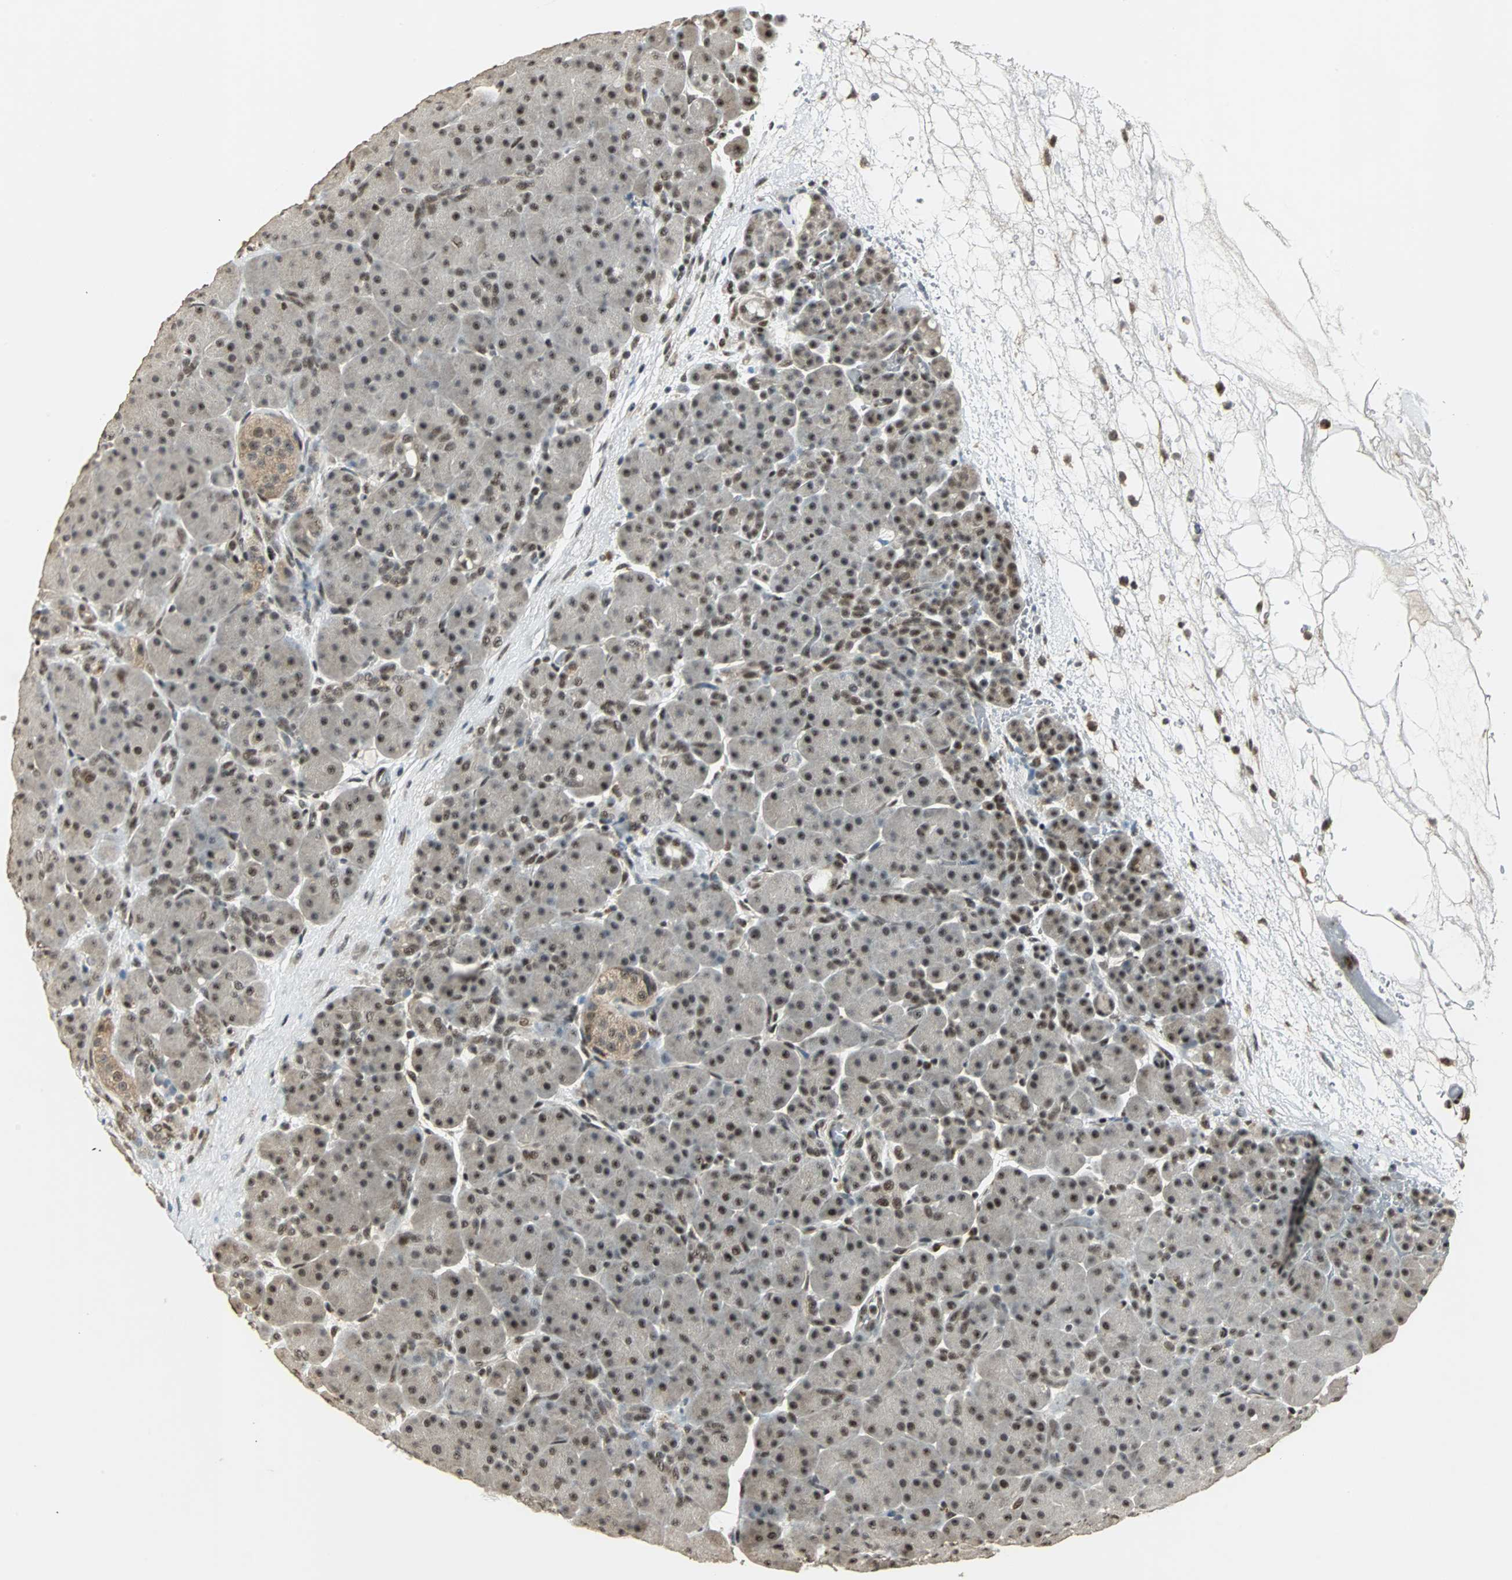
{"staining": {"intensity": "strong", "quantity": ">75%", "location": "nuclear"}, "tissue": "pancreas", "cell_type": "Exocrine glandular cells", "image_type": "normal", "snomed": [{"axis": "morphology", "description": "Normal tissue, NOS"}, {"axis": "topography", "description": "Pancreas"}], "caption": "Immunohistochemical staining of unremarkable human pancreas displays strong nuclear protein positivity in about >75% of exocrine glandular cells. The staining was performed using DAB, with brown indicating positive protein expression. Nuclei are stained blue with hematoxylin.", "gene": "MED4", "patient": {"sex": "male", "age": 66}}